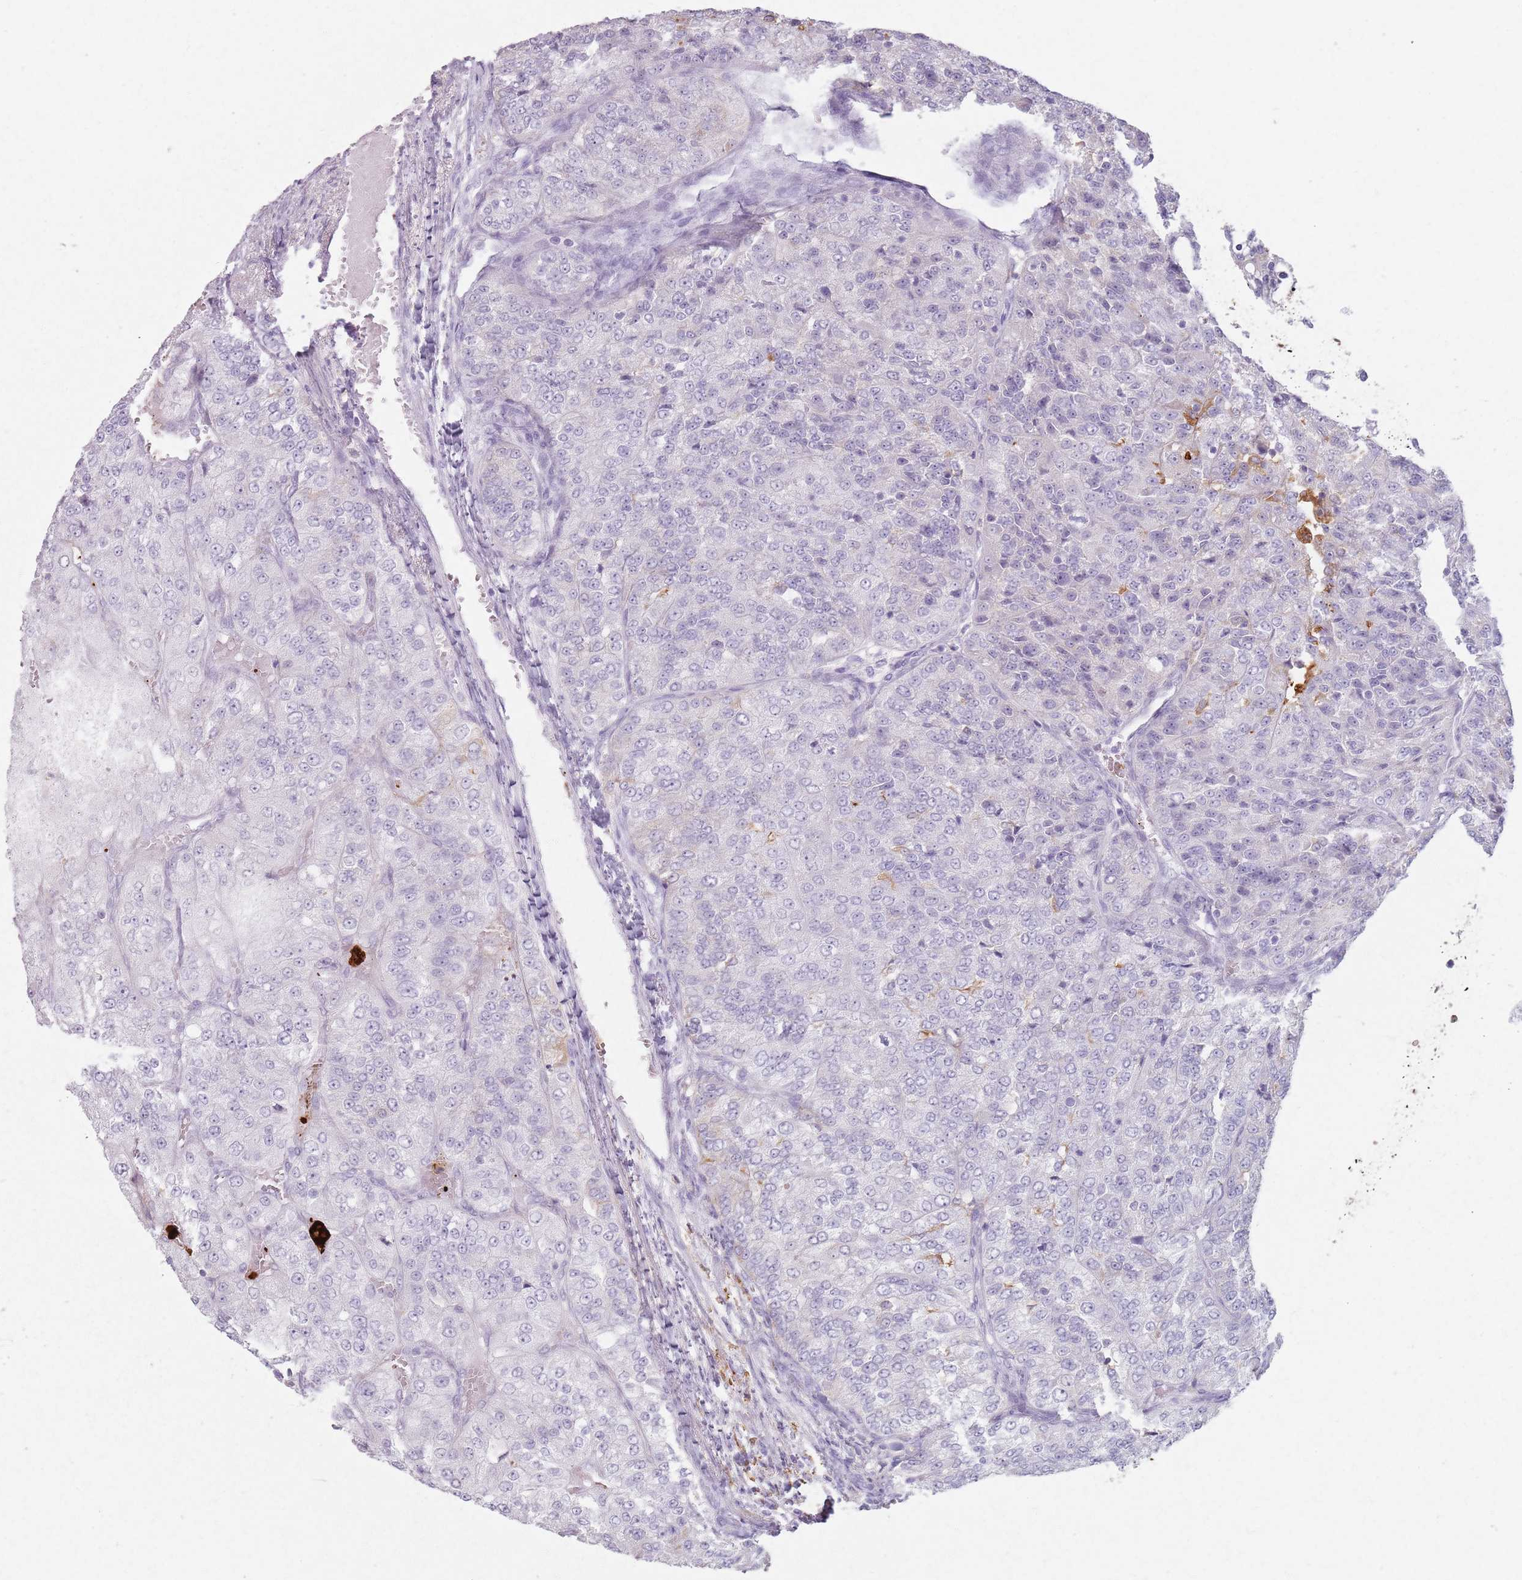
{"staining": {"intensity": "negative", "quantity": "none", "location": "none"}, "tissue": "renal cancer", "cell_type": "Tumor cells", "image_type": "cancer", "snomed": [{"axis": "morphology", "description": "Adenocarcinoma, NOS"}, {"axis": "topography", "description": "Kidney"}], "caption": "Tumor cells show no significant protein staining in renal cancer (adenocarcinoma).", "gene": "GDPGP1", "patient": {"sex": "female", "age": 63}}